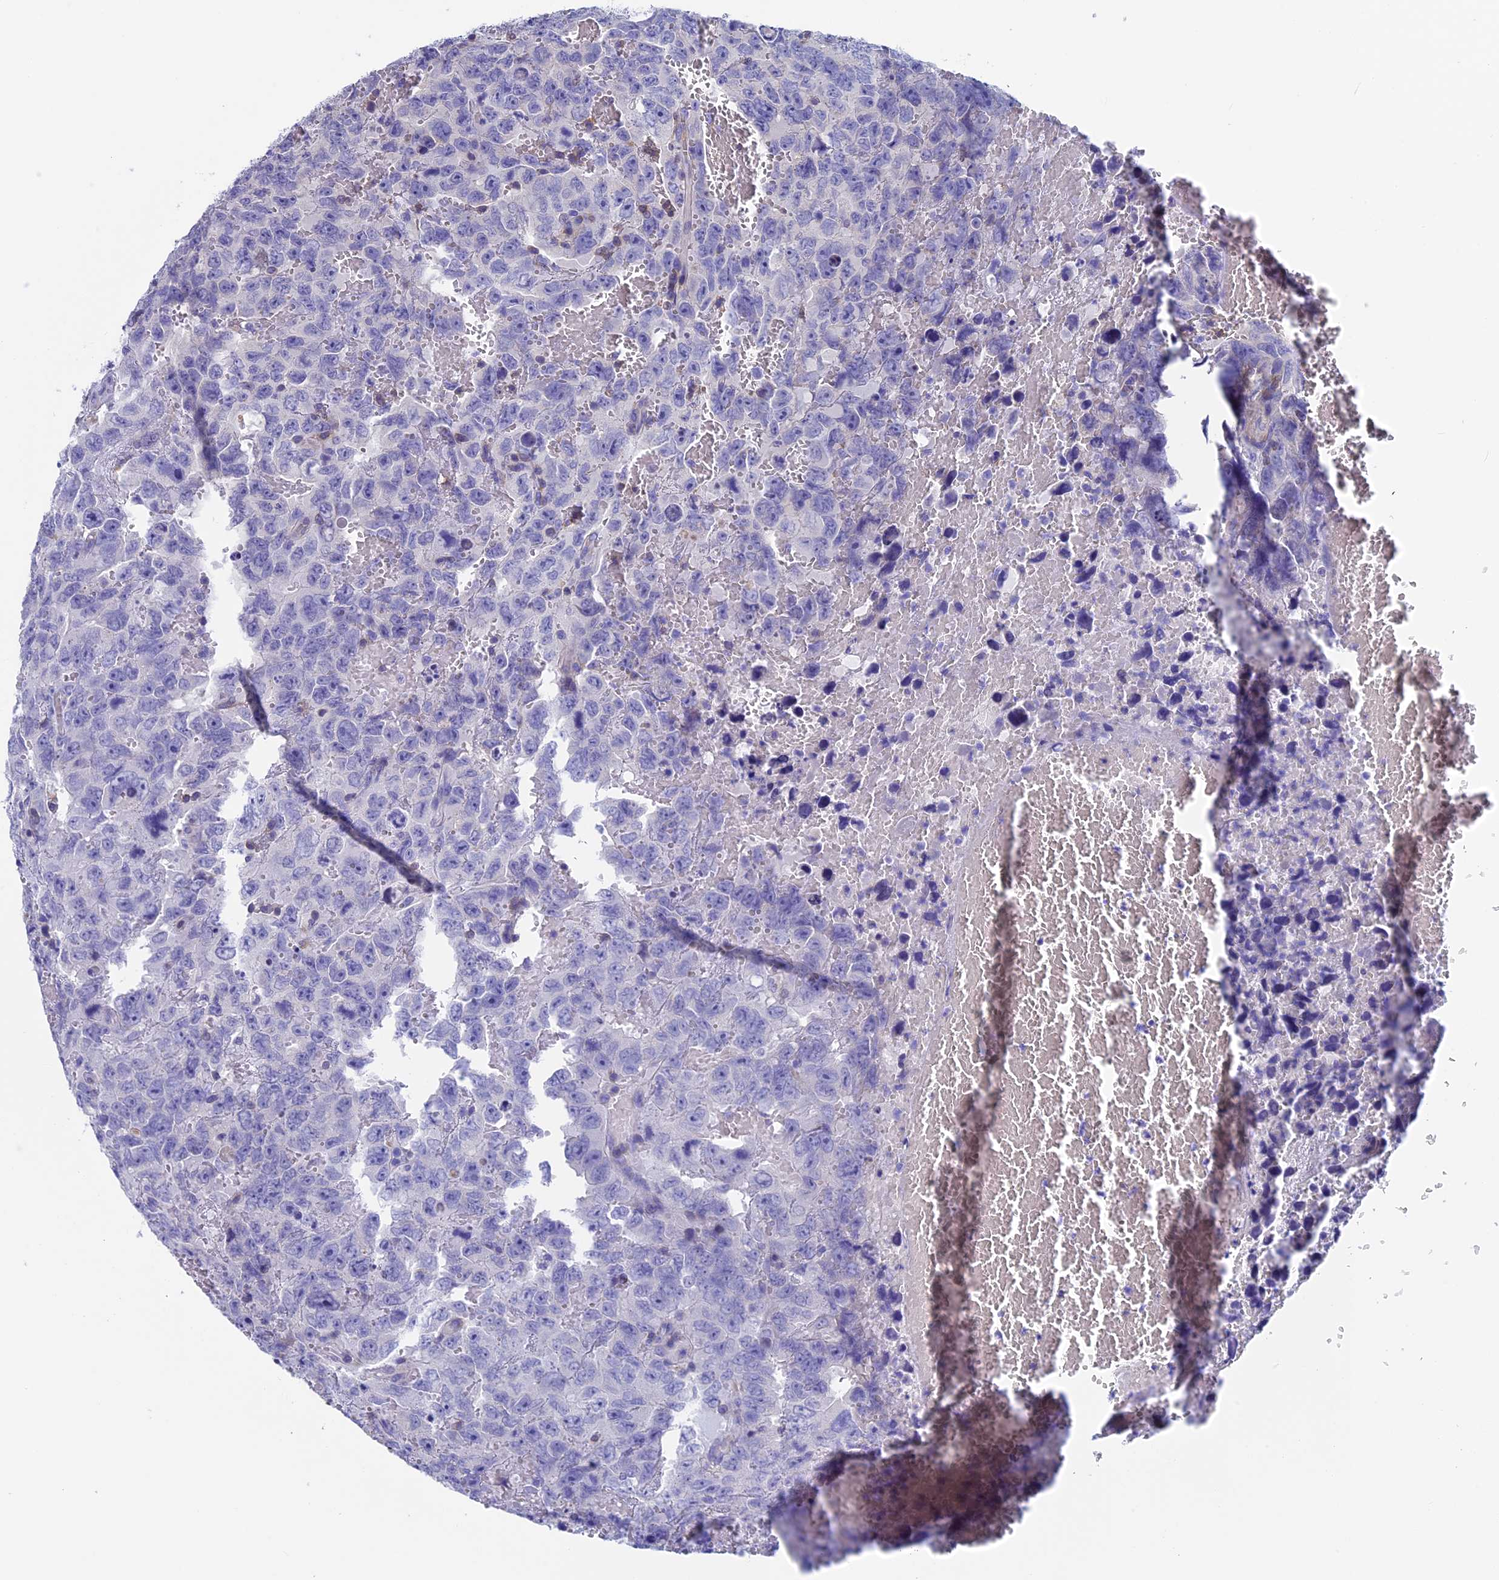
{"staining": {"intensity": "negative", "quantity": "none", "location": "none"}, "tissue": "testis cancer", "cell_type": "Tumor cells", "image_type": "cancer", "snomed": [{"axis": "morphology", "description": "Carcinoma, Embryonal, NOS"}, {"axis": "topography", "description": "Testis"}], "caption": "Protein analysis of embryonal carcinoma (testis) exhibits no significant staining in tumor cells.", "gene": "SEPTIN1", "patient": {"sex": "male", "age": 45}}